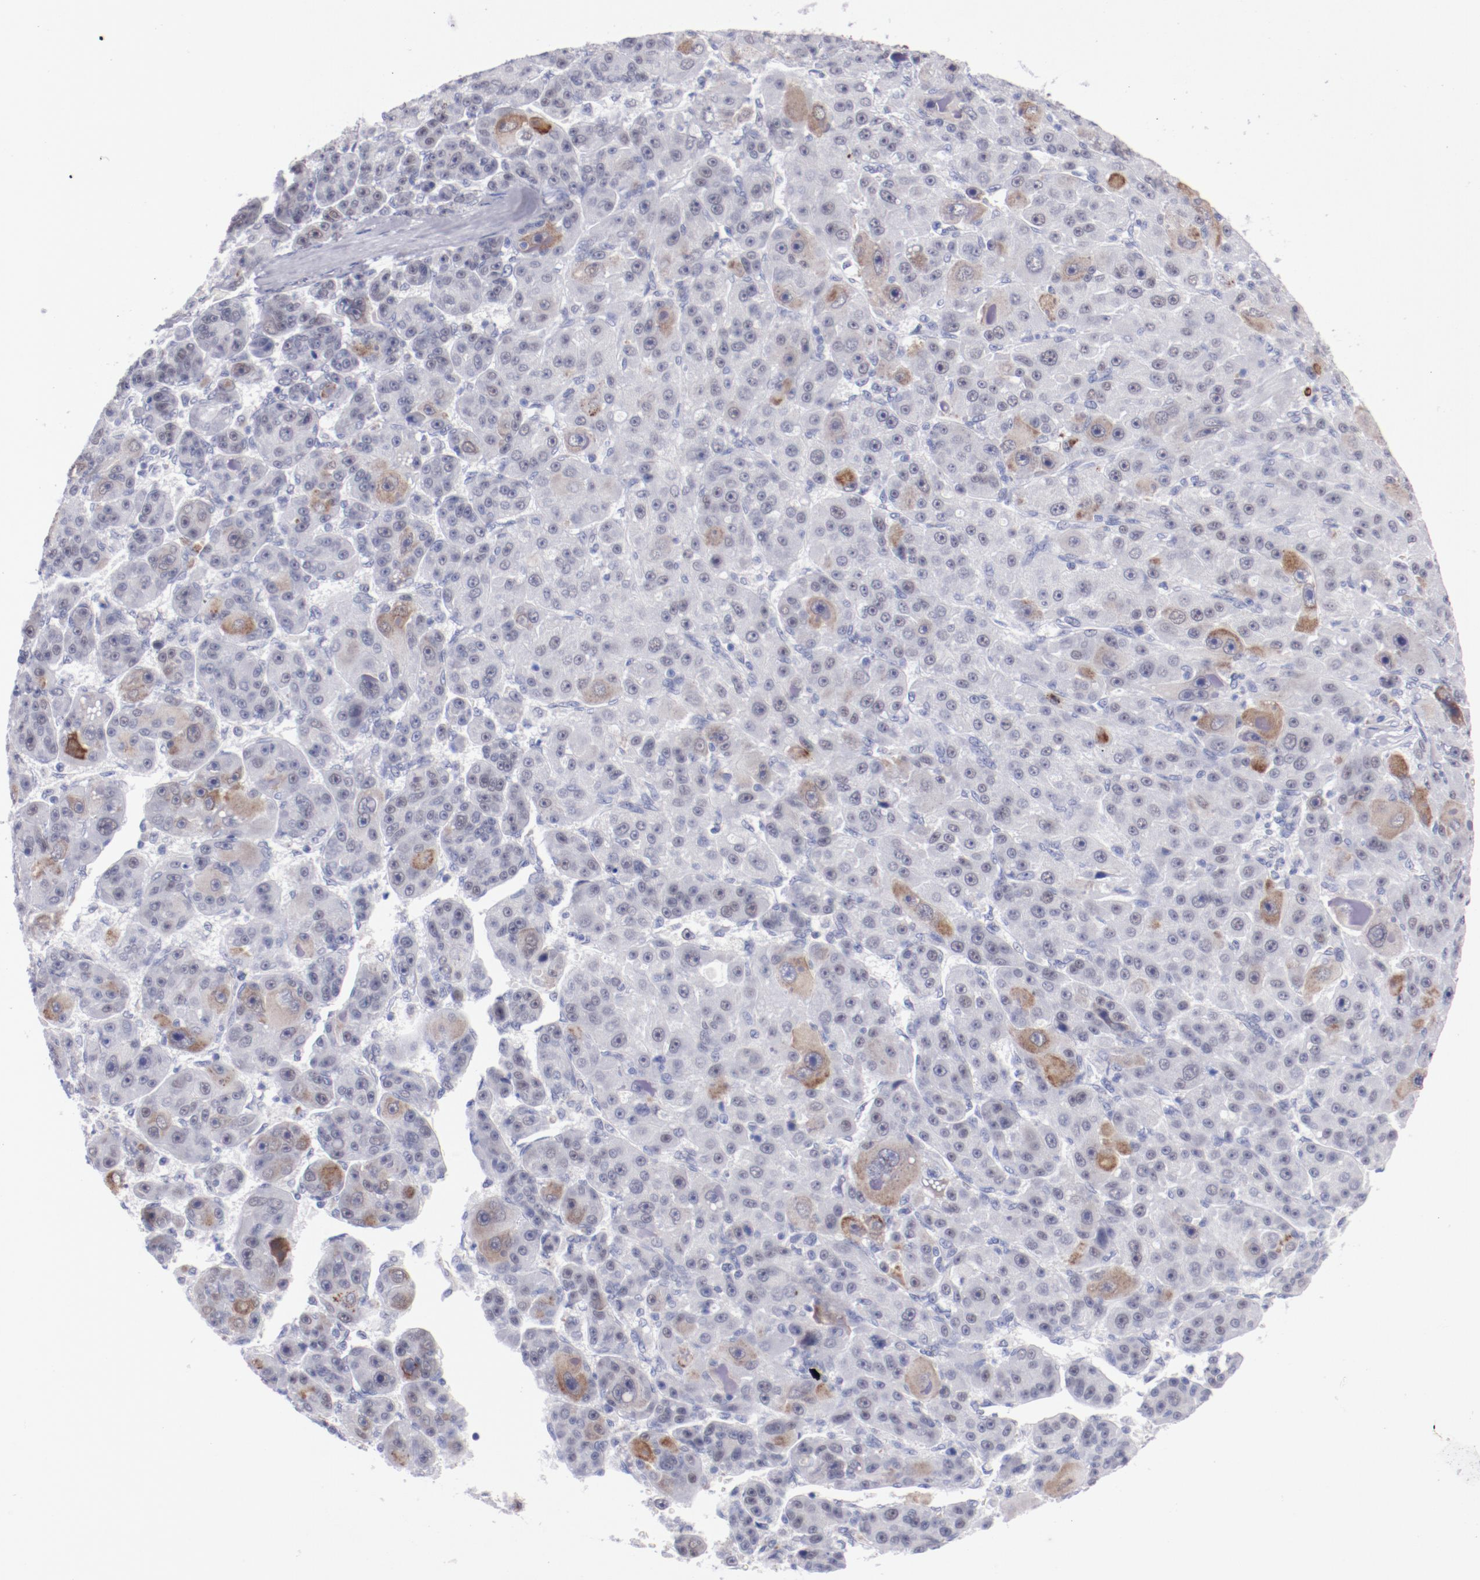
{"staining": {"intensity": "moderate", "quantity": "<25%", "location": "cytoplasmic/membranous"}, "tissue": "liver cancer", "cell_type": "Tumor cells", "image_type": "cancer", "snomed": [{"axis": "morphology", "description": "Carcinoma, Hepatocellular, NOS"}, {"axis": "topography", "description": "Liver"}], "caption": "Immunohistochemistry (DAB (3,3'-diaminobenzidine)) staining of human hepatocellular carcinoma (liver) shows moderate cytoplasmic/membranous protein staining in about <25% of tumor cells.", "gene": "HNF1B", "patient": {"sex": "male", "age": 76}}